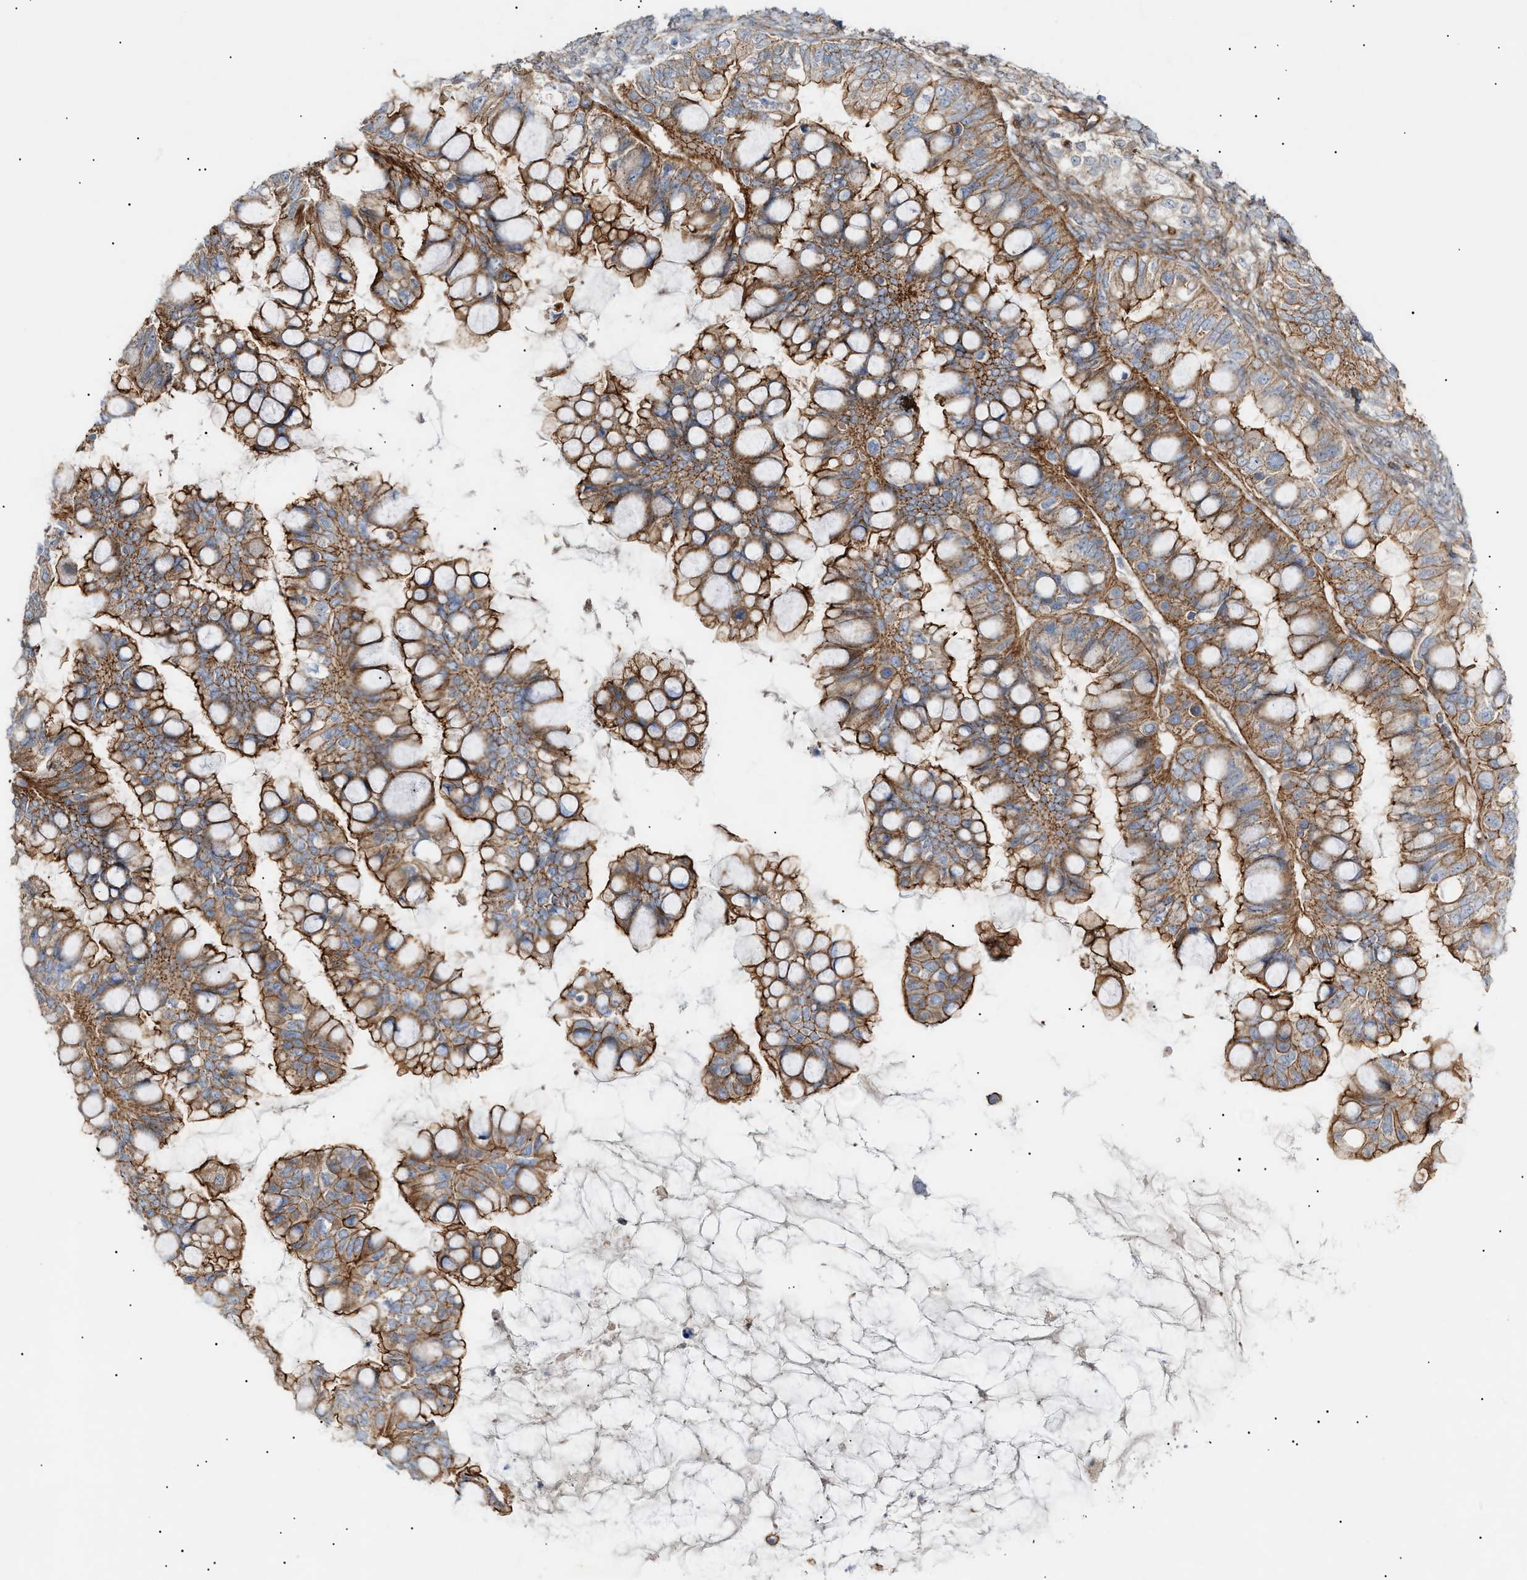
{"staining": {"intensity": "strong", "quantity": ">75%", "location": "cytoplasmic/membranous"}, "tissue": "ovarian cancer", "cell_type": "Tumor cells", "image_type": "cancer", "snomed": [{"axis": "morphology", "description": "Cystadenocarcinoma, mucinous, NOS"}, {"axis": "topography", "description": "Ovary"}], "caption": "An image of ovarian mucinous cystadenocarcinoma stained for a protein reveals strong cytoplasmic/membranous brown staining in tumor cells.", "gene": "ZFHX2", "patient": {"sex": "female", "age": 80}}